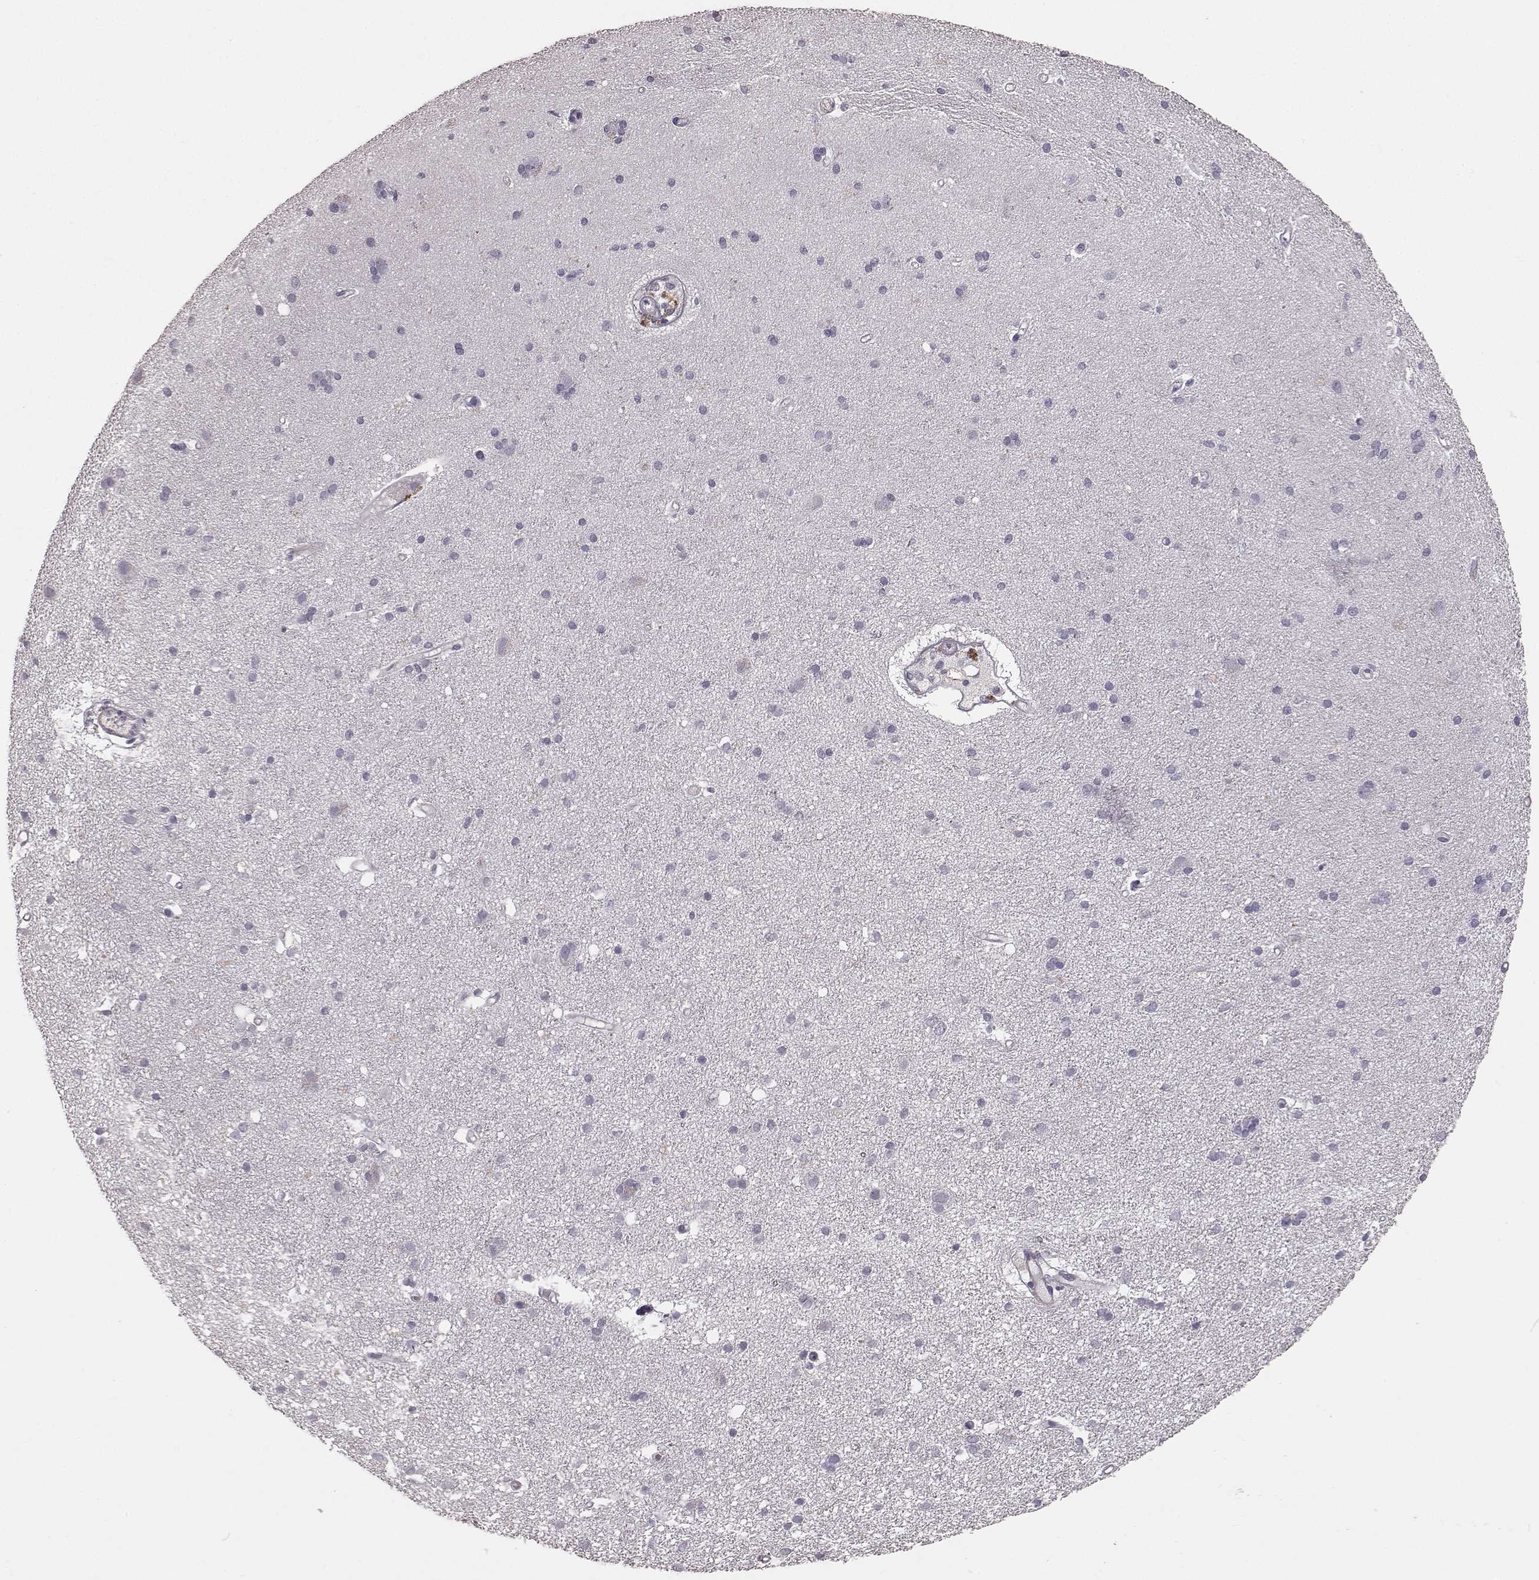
{"staining": {"intensity": "negative", "quantity": "none", "location": "none"}, "tissue": "cerebral cortex", "cell_type": "Endothelial cells", "image_type": "normal", "snomed": [{"axis": "morphology", "description": "Normal tissue, NOS"}, {"axis": "morphology", "description": "Glioma, malignant, High grade"}, {"axis": "topography", "description": "Cerebral cortex"}], "caption": "DAB (3,3'-diaminobenzidine) immunohistochemical staining of benign cerebral cortex reveals no significant expression in endothelial cells. (DAB immunohistochemistry, high magnification).", "gene": "PRLHR", "patient": {"sex": "male", "age": 71}}